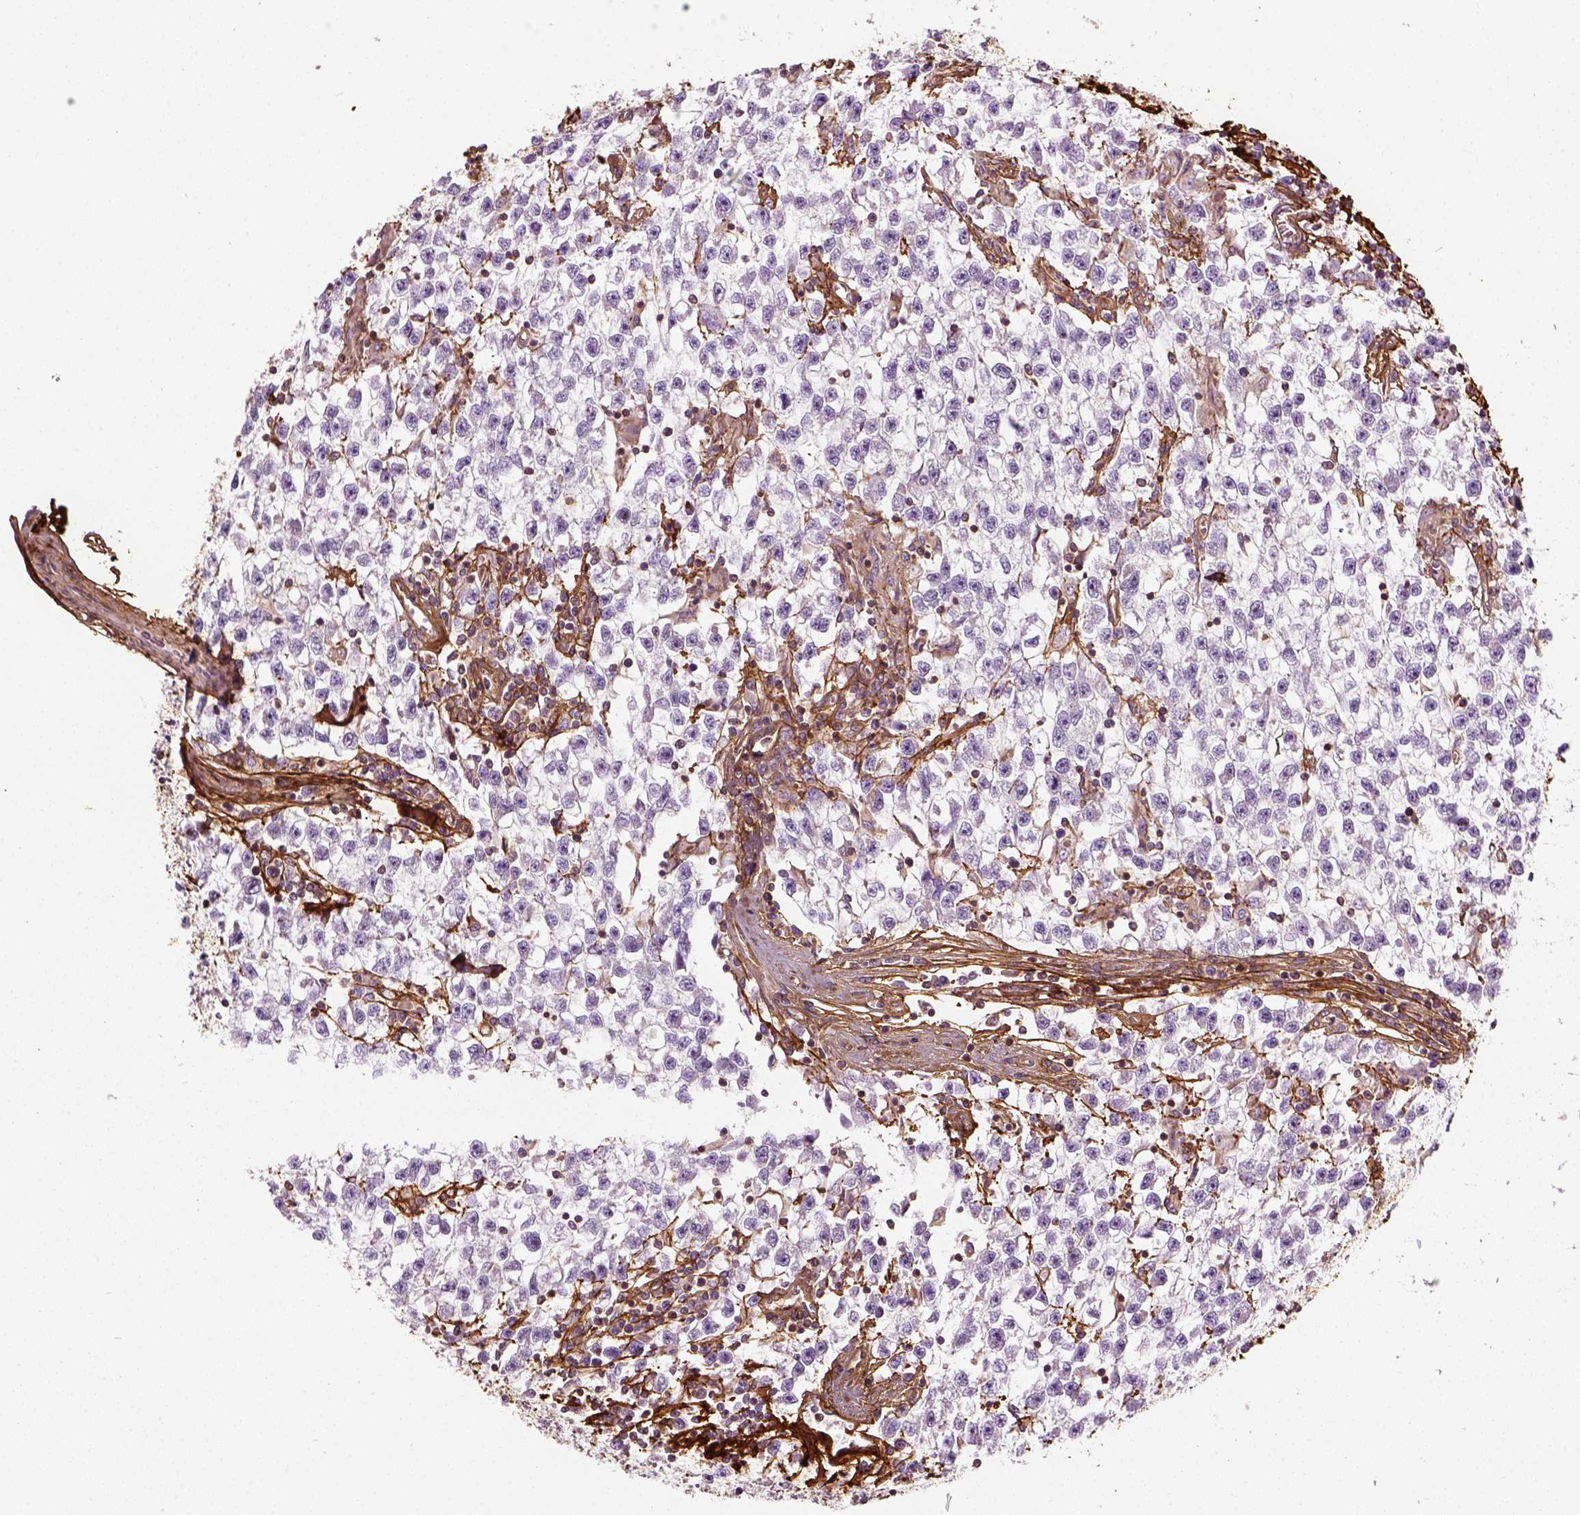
{"staining": {"intensity": "negative", "quantity": "none", "location": "none"}, "tissue": "testis cancer", "cell_type": "Tumor cells", "image_type": "cancer", "snomed": [{"axis": "morphology", "description": "Seminoma, NOS"}, {"axis": "topography", "description": "Testis"}], "caption": "High power microscopy photomicrograph of an IHC photomicrograph of testis cancer, revealing no significant expression in tumor cells.", "gene": "COL6A2", "patient": {"sex": "male", "age": 31}}